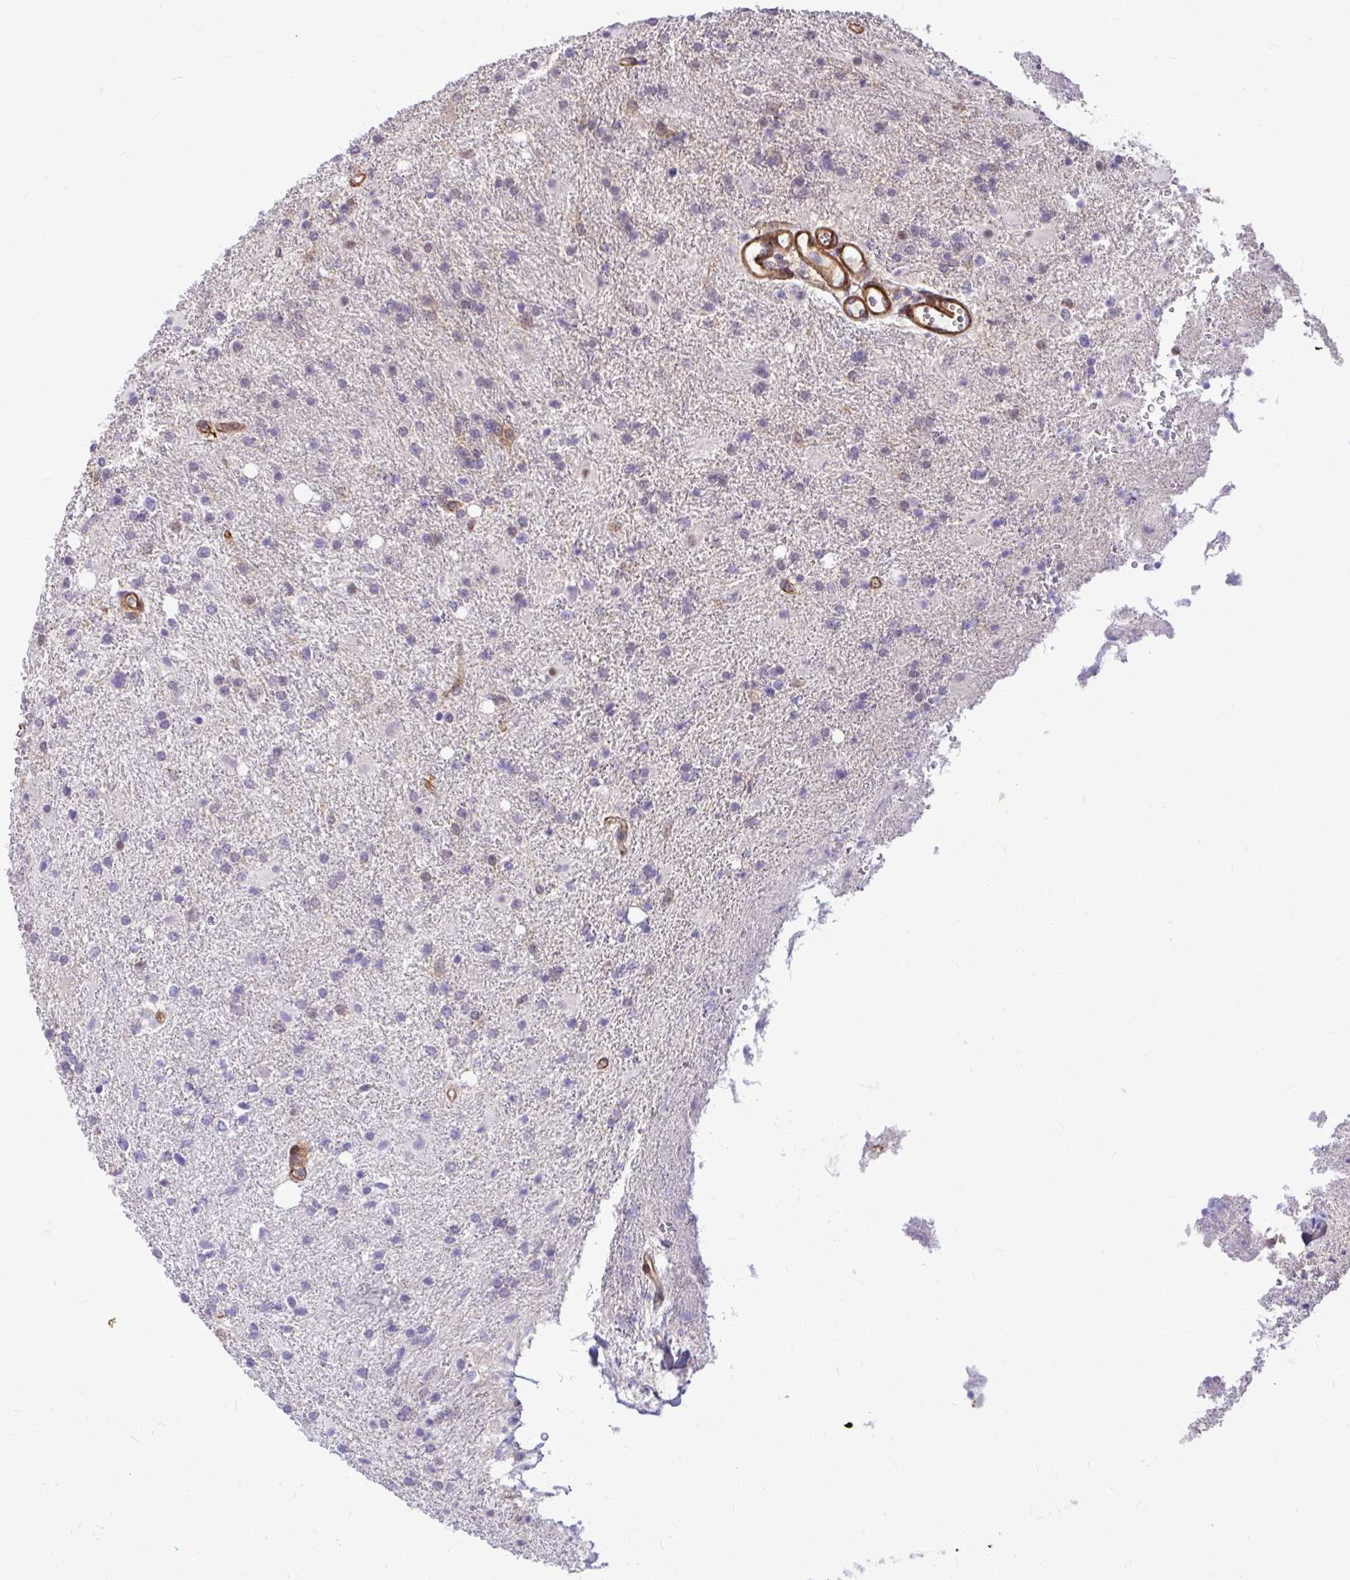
{"staining": {"intensity": "negative", "quantity": "none", "location": "none"}, "tissue": "glioma", "cell_type": "Tumor cells", "image_type": "cancer", "snomed": [{"axis": "morphology", "description": "Glioma, malignant, High grade"}, {"axis": "topography", "description": "Brain"}], "caption": "Immunohistochemistry (IHC) photomicrograph of neoplastic tissue: human glioma stained with DAB (3,3'-diaminobenzidine) shows no significant protein staining in tumor cells.", "gene": "TRIP6", "patient": {"sex": "male", "age": 56}}